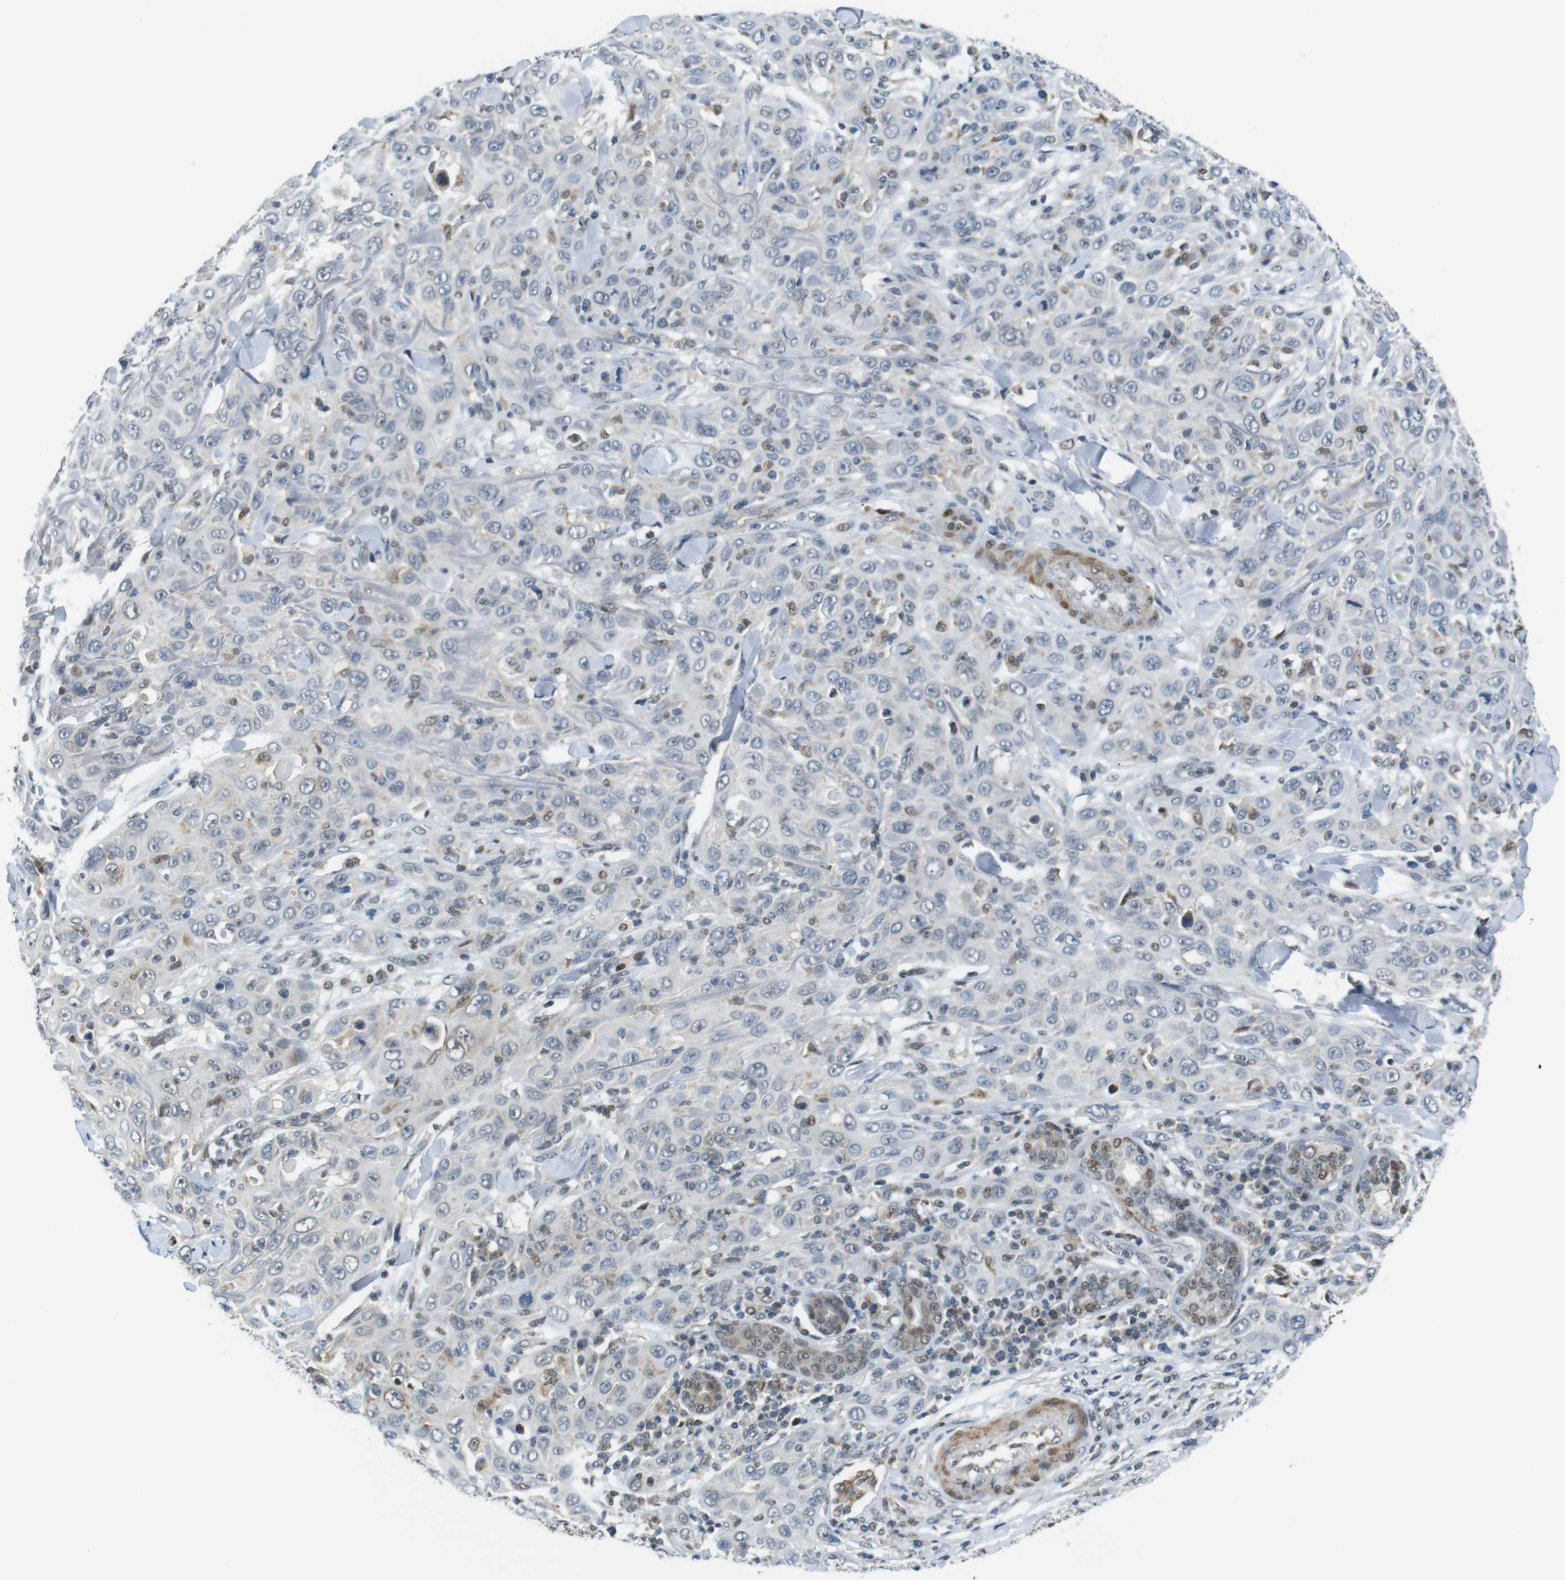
{"staining": {"intensity": "negative", "quantity": "none", "location": "none"}, "tissue": "skin cancer", "cell_type": "Tumor cells", "image_type": "cancer", "snomed": [{"axis": "morphology", "description": "Squamous cell carcinoma, NOS"}, {"axis": "topography", "description": "Skin"}], "caption": "Immunohistochemistry (IHC) of human skin cancer displays no expression in tumor cells. (Stains: DAB (3,3'-diaminobenzidine) immunohistochemistry (IHC) with hematoxylin counter stain, Microscopy: brightfield microscopy at high magnification).", "gene": "USP7", "patient": {"sex": "female", "age": 88}}